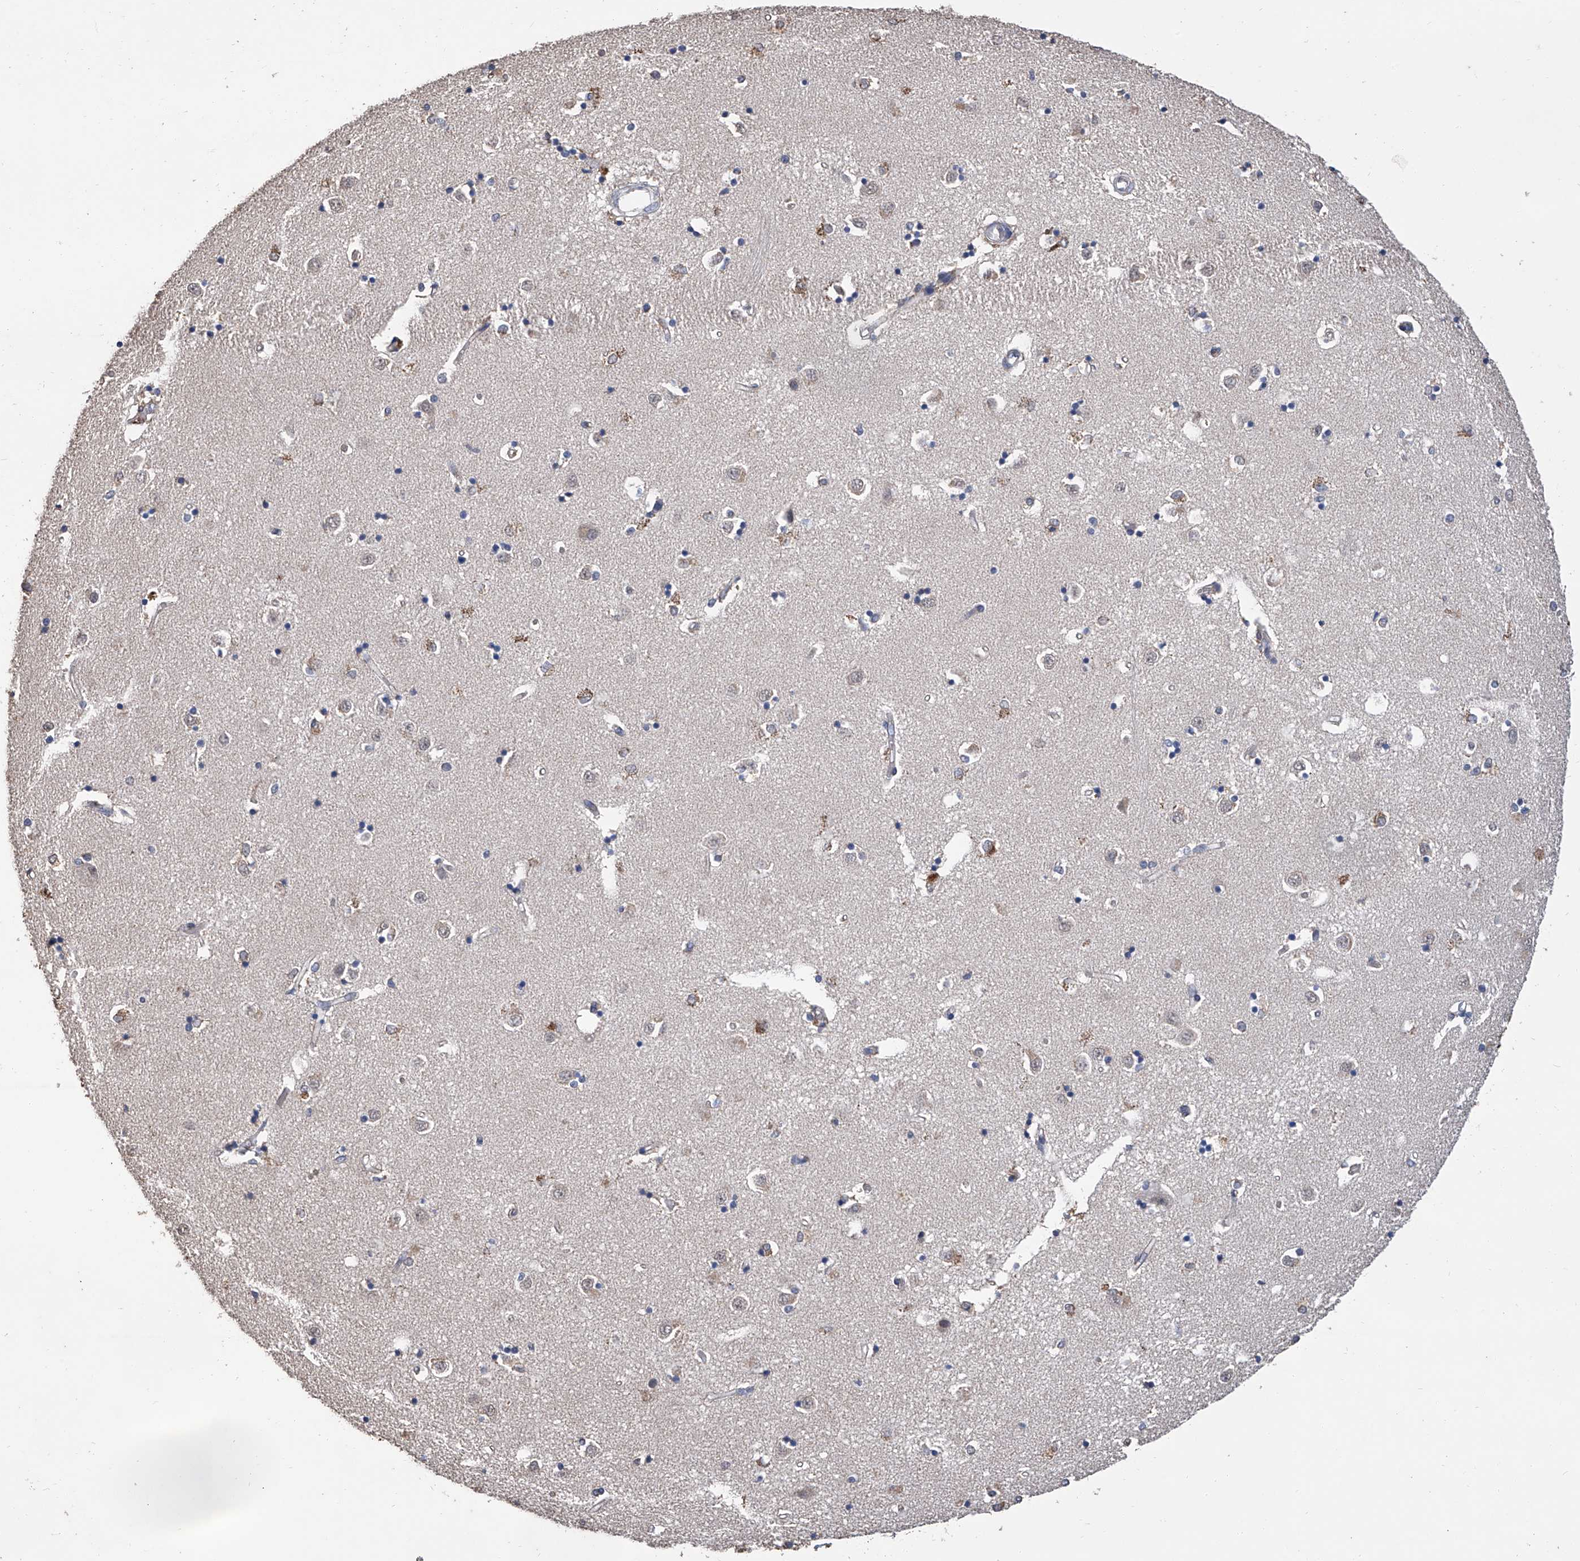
{"staining": {"intensity": "moderate", "quantity": "<25%", "location": "cytoplasmic/membranous"}, "tissue": "caudate", "cell_type": "Glial cells", "image_type": "normal", "snomed": [{"axis": "morphology", "description": "Normal tissue, NOS"}, {"axis": "topography", "description": "Lateral ventricle wall"}], "caption": "High-power microscopy captured an immunohistochemistry (IHC) histopathology image of benign caudate, revealing moderate cytoplasmic/membranous staining in about <25% of glial cells.", "gene": "GPT", "patient": {"sex": "male", "age": 45}}